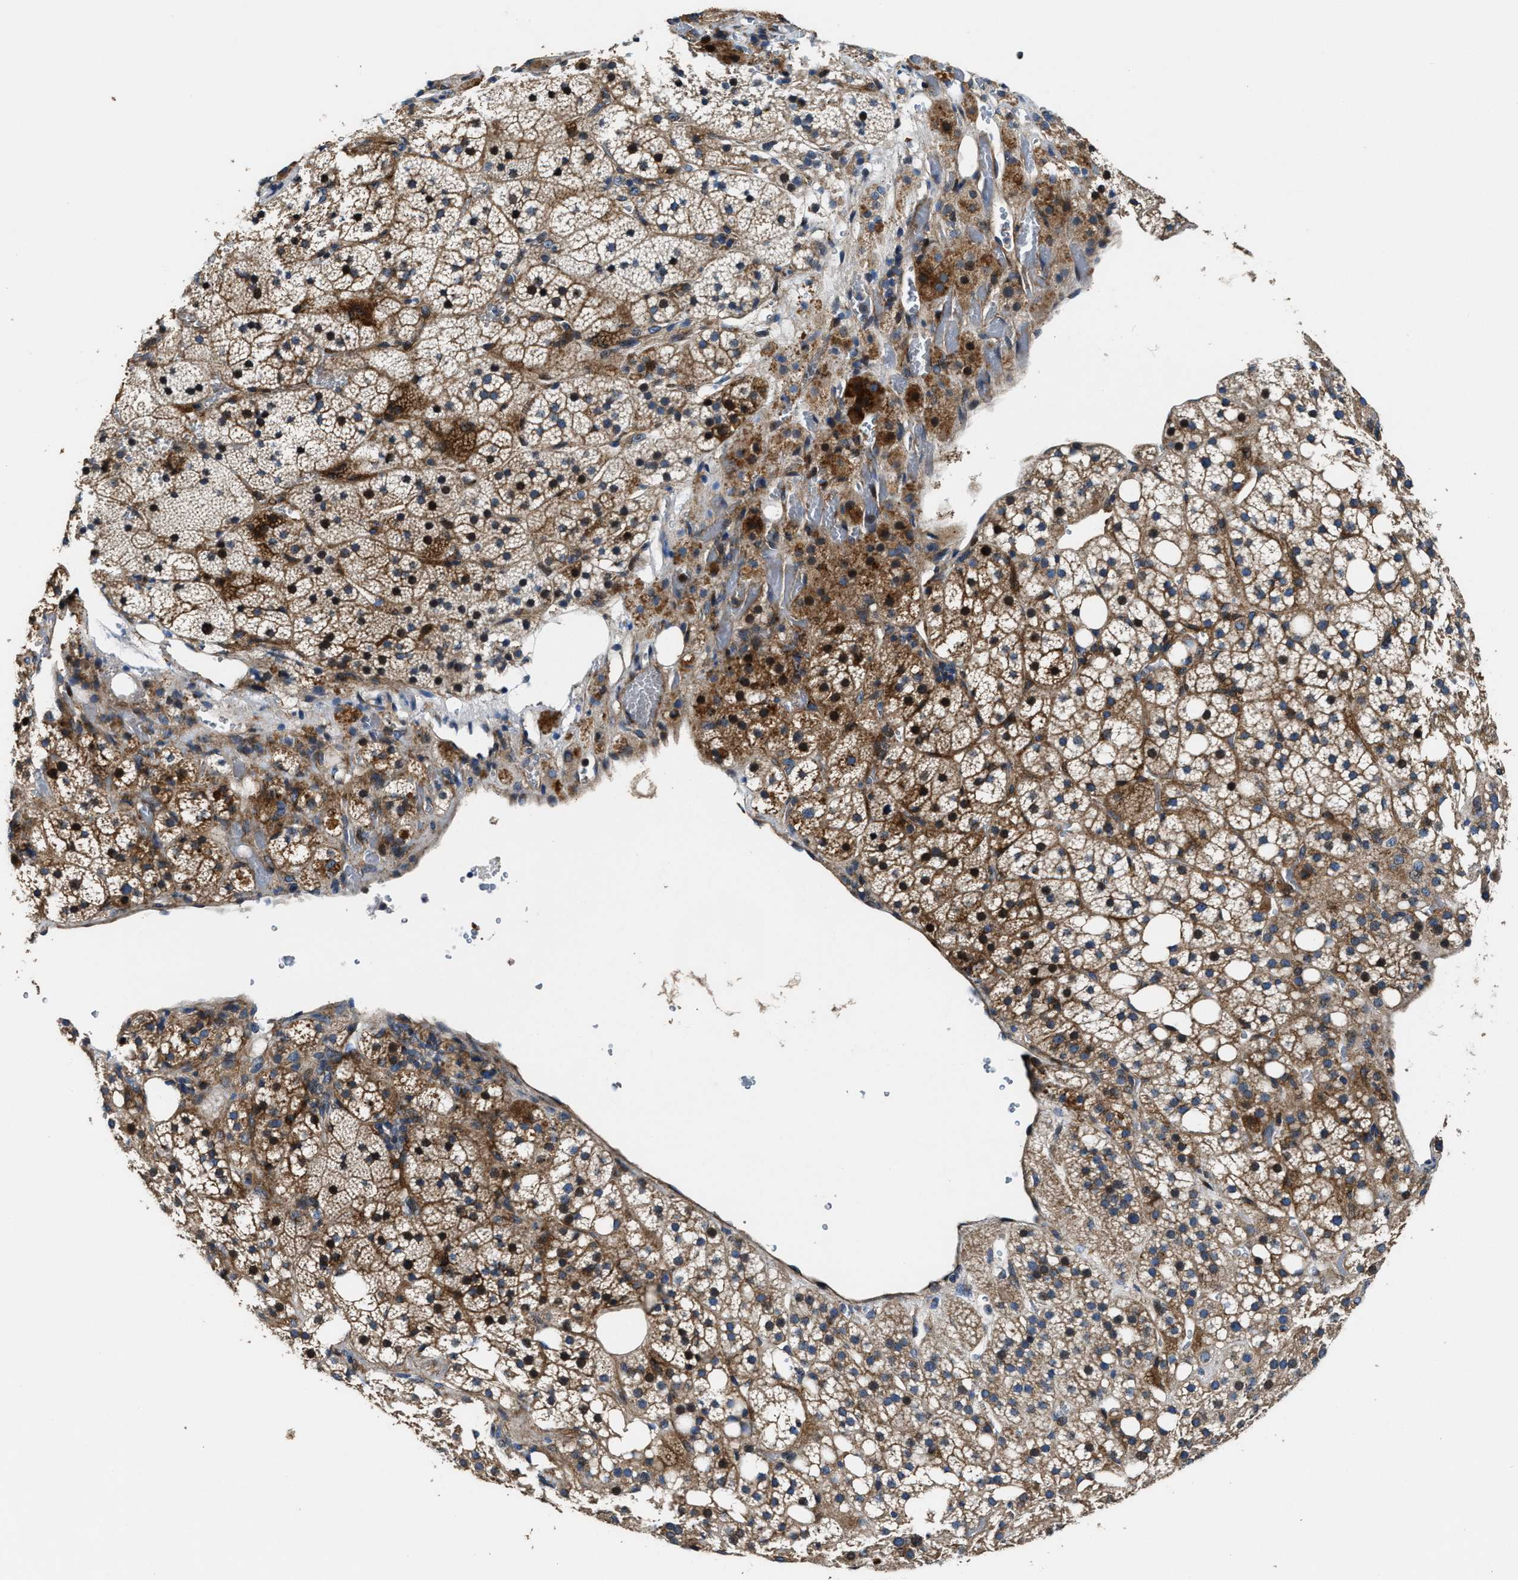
{"staining": {"intensity": "moderate", "quantity": ">75%", "location": "cytoplasmic/membranous"}, "tissue": "adrenal gland", "cell_type": "Glandular cells", "image_type": "normal", "snomed": [{"axis": "morphology", "description": "Normal tissue, NOS"}, {"axis": "topography", "description": "Adrenal gland"}], "caption": "A high-resolution photomicrograph shows IHC staining of unremarkable adrenal gland, which shows moderate cytoplasmic/membranous expression in approximately >75% of glandular cells. (DAB IHC with brightfield microscopy, high magnification).", "gene": "PTAR1", "patient": {"sex": "female", "age": 59}}